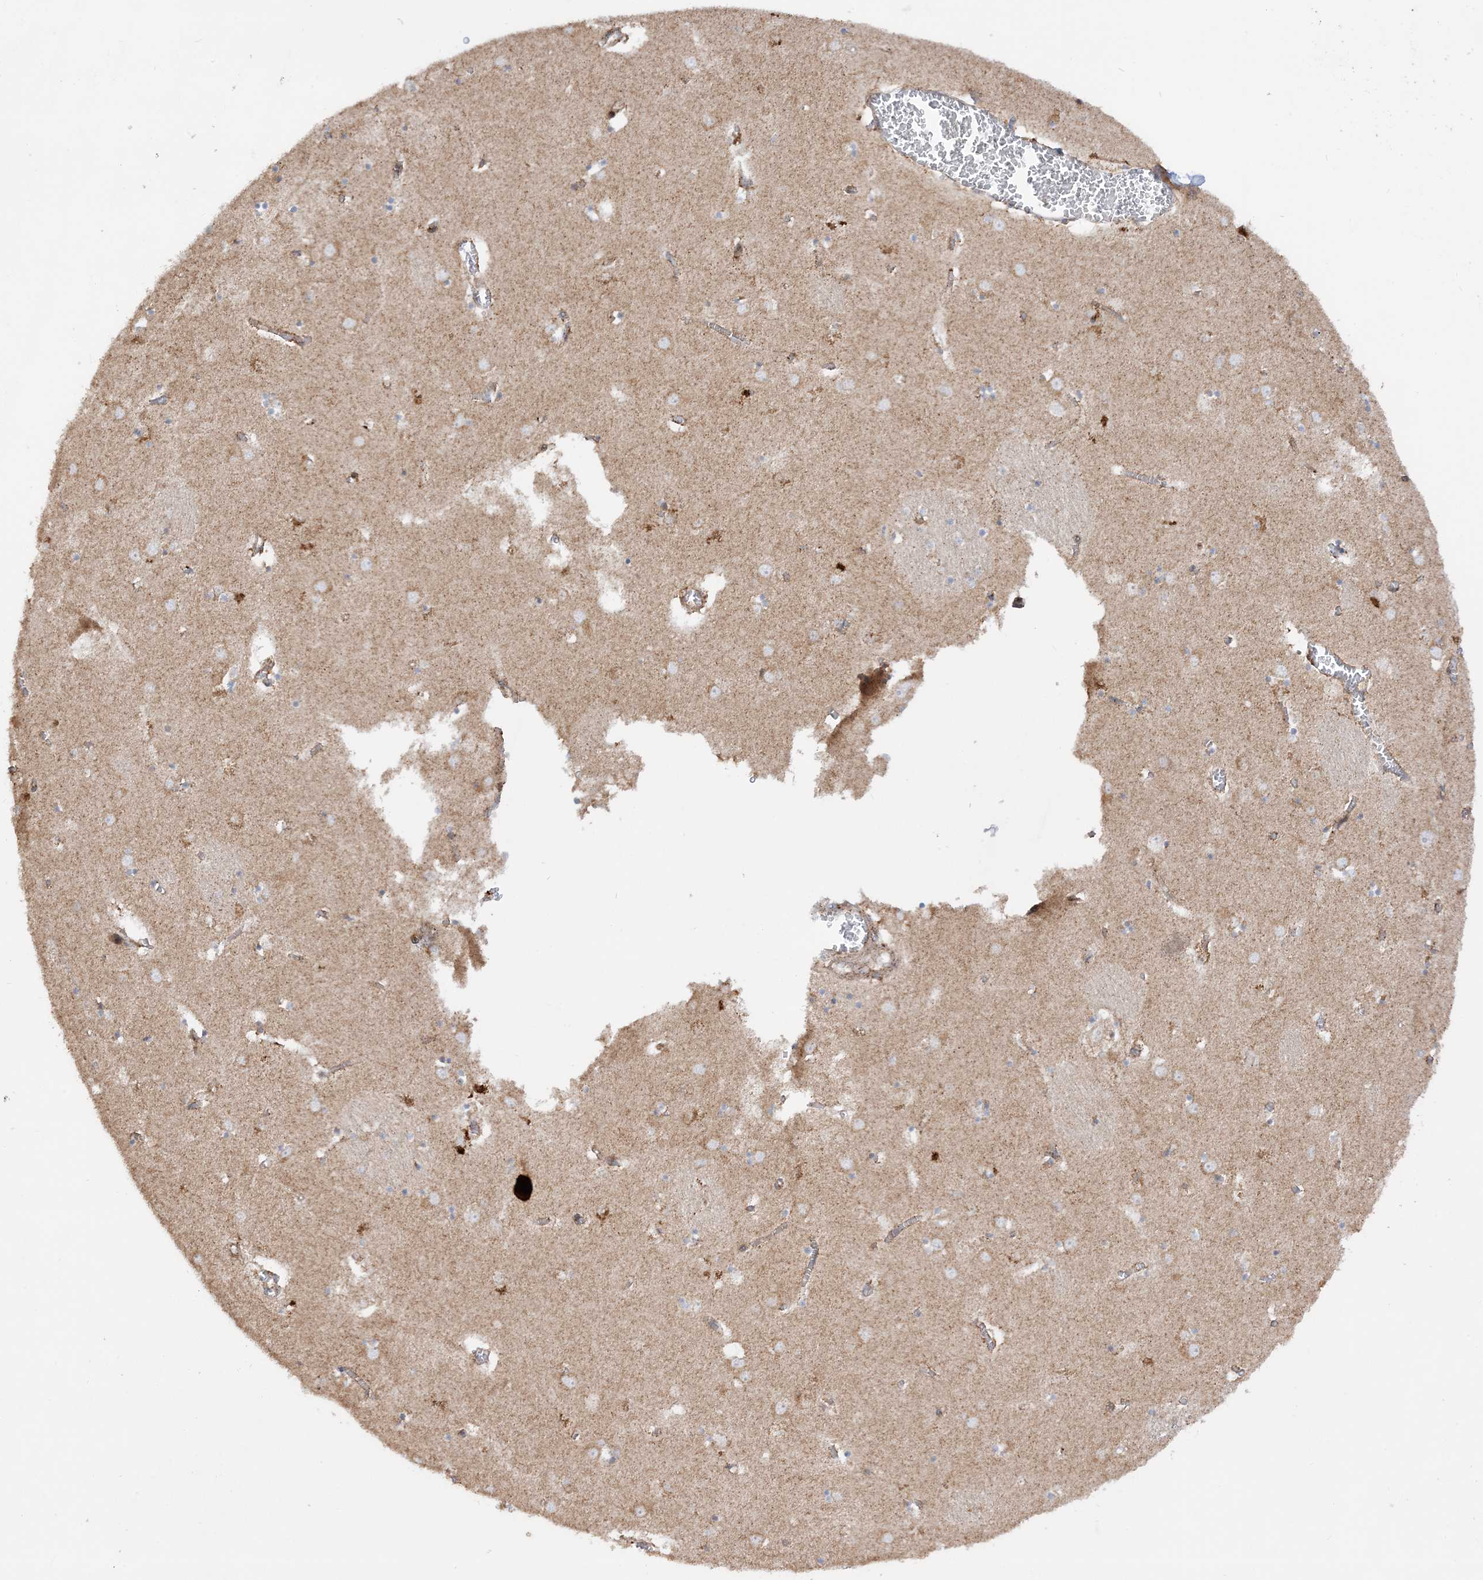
{"staining": {"intensity": "moderate", "quantity": "25%-75%", "location": "cytoplasmic/membranous"}, "tissue": "caudate", "cell_type": "Glial cells", "image_type": "normal", "snomed": [{"axis": "morphology", "description": "Normal tissue, NOS"}, {"axis": "topography", "description": "Lateral ventricle wall"}], "caption": "Caudate stained with DAB immunohistochemistry (IHC) exhibits medium levels of moderate cytoplasmic/membranous positivity in about 25%-75% of glial cells. (Brightfield microscopy of DAB IHC at high magnification).", "gene": "NDUFAF3", "patient": {"sex": "male", "age": 70}}